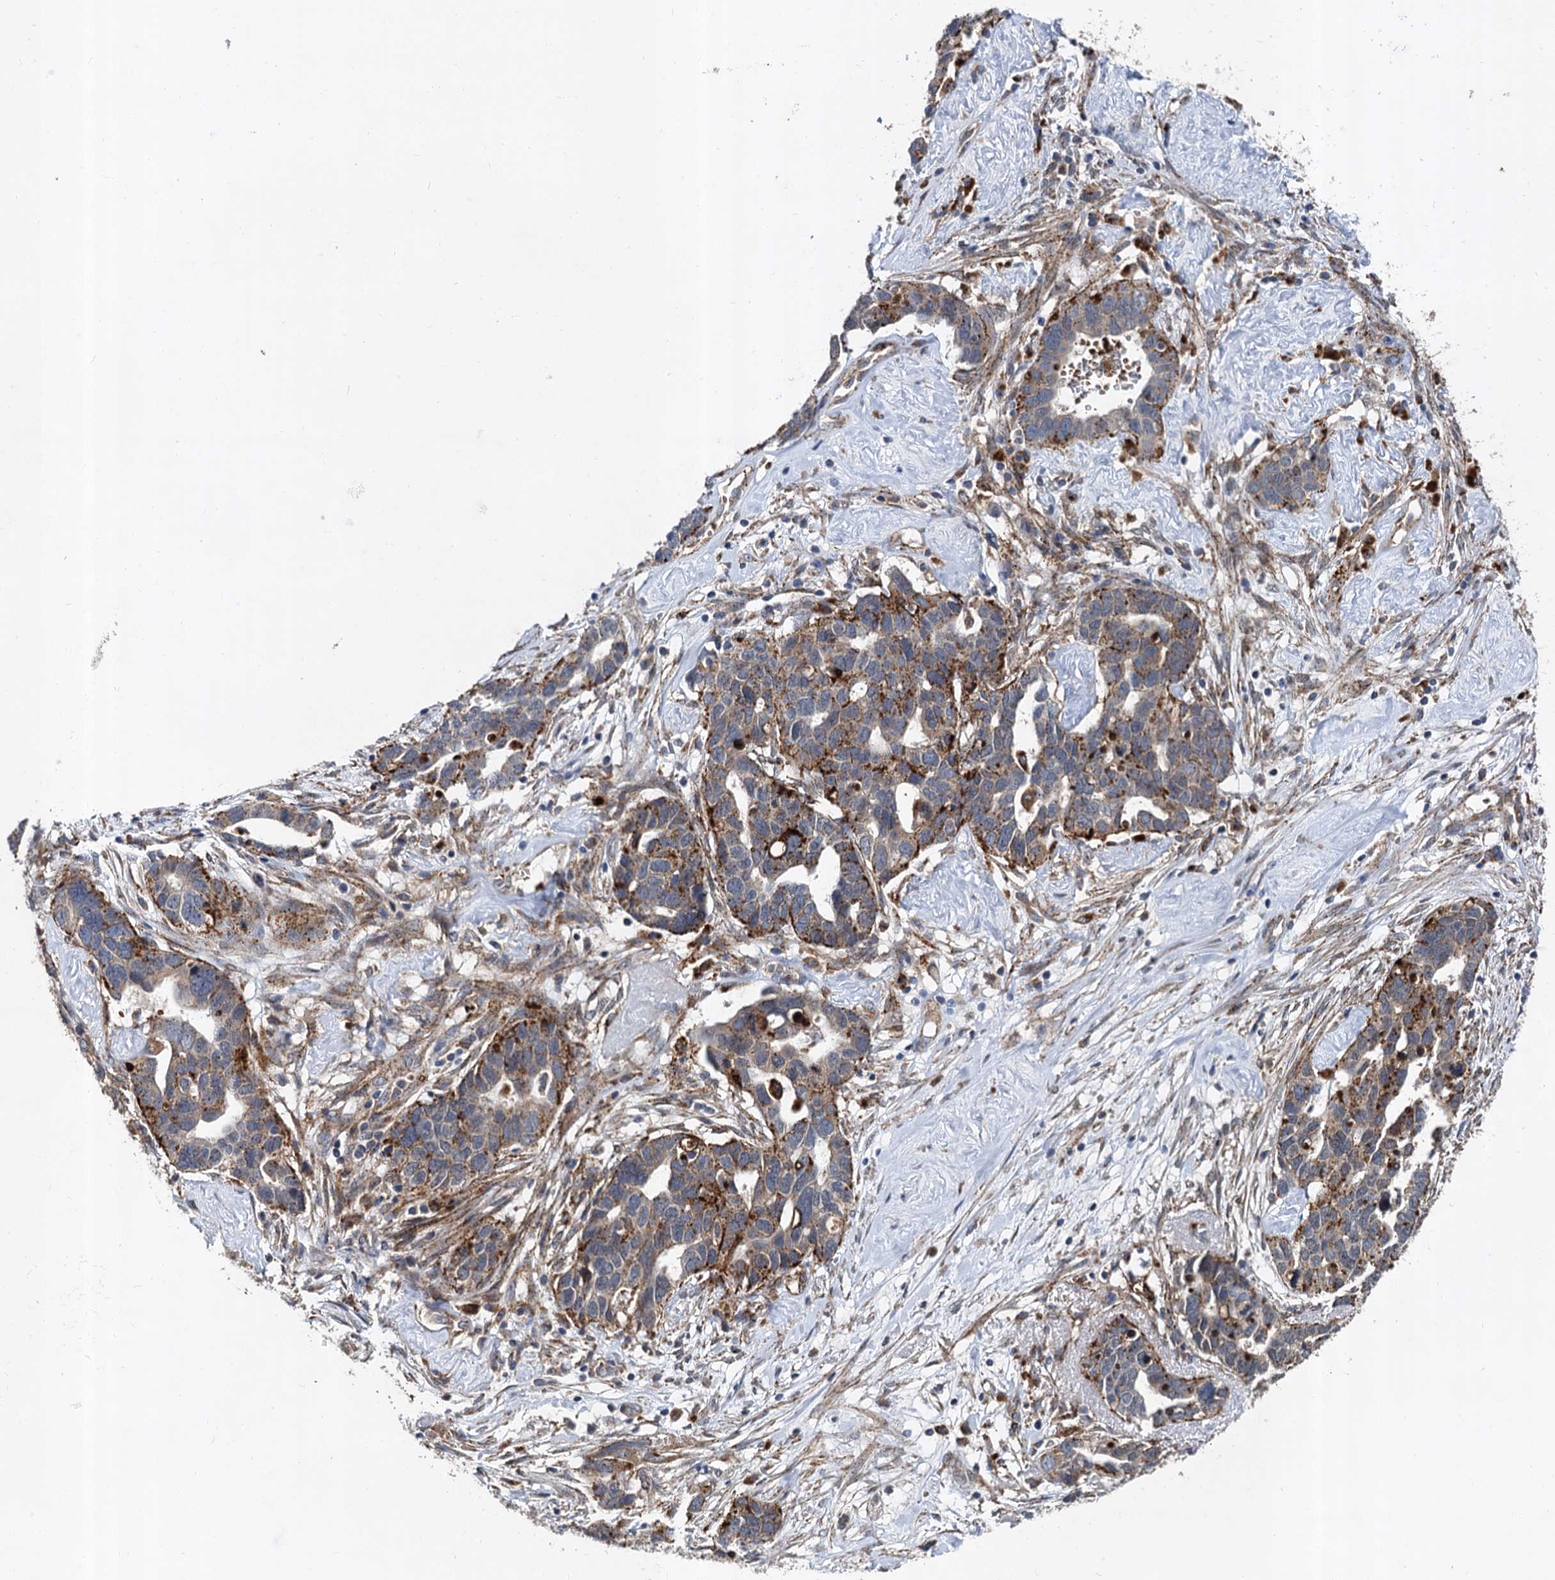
{"staining": {"intensity": "strong", "quantity": "<25%", "location": "cytoplasmic/membranous"}, "tissue": "ovarian cancer", "cell_type": "Tumor cells", "image_type": "cancer", "snomed": [{"axis": "morphology", "description": "Cystadenocarcinoma, serous, NOS"}, {"axis": "topography", "description": "Ovary"}], "caption": "Ovarian cancer stained with immunohistochemistry (IHC) exhibits strong cytoplasmic/membranous staining in approximately <25% of tumor cells. (IHC, brightfield microscopy, high magnification).", "gene": "GBA1", "patient": {"sex": "female", "age": 54}}